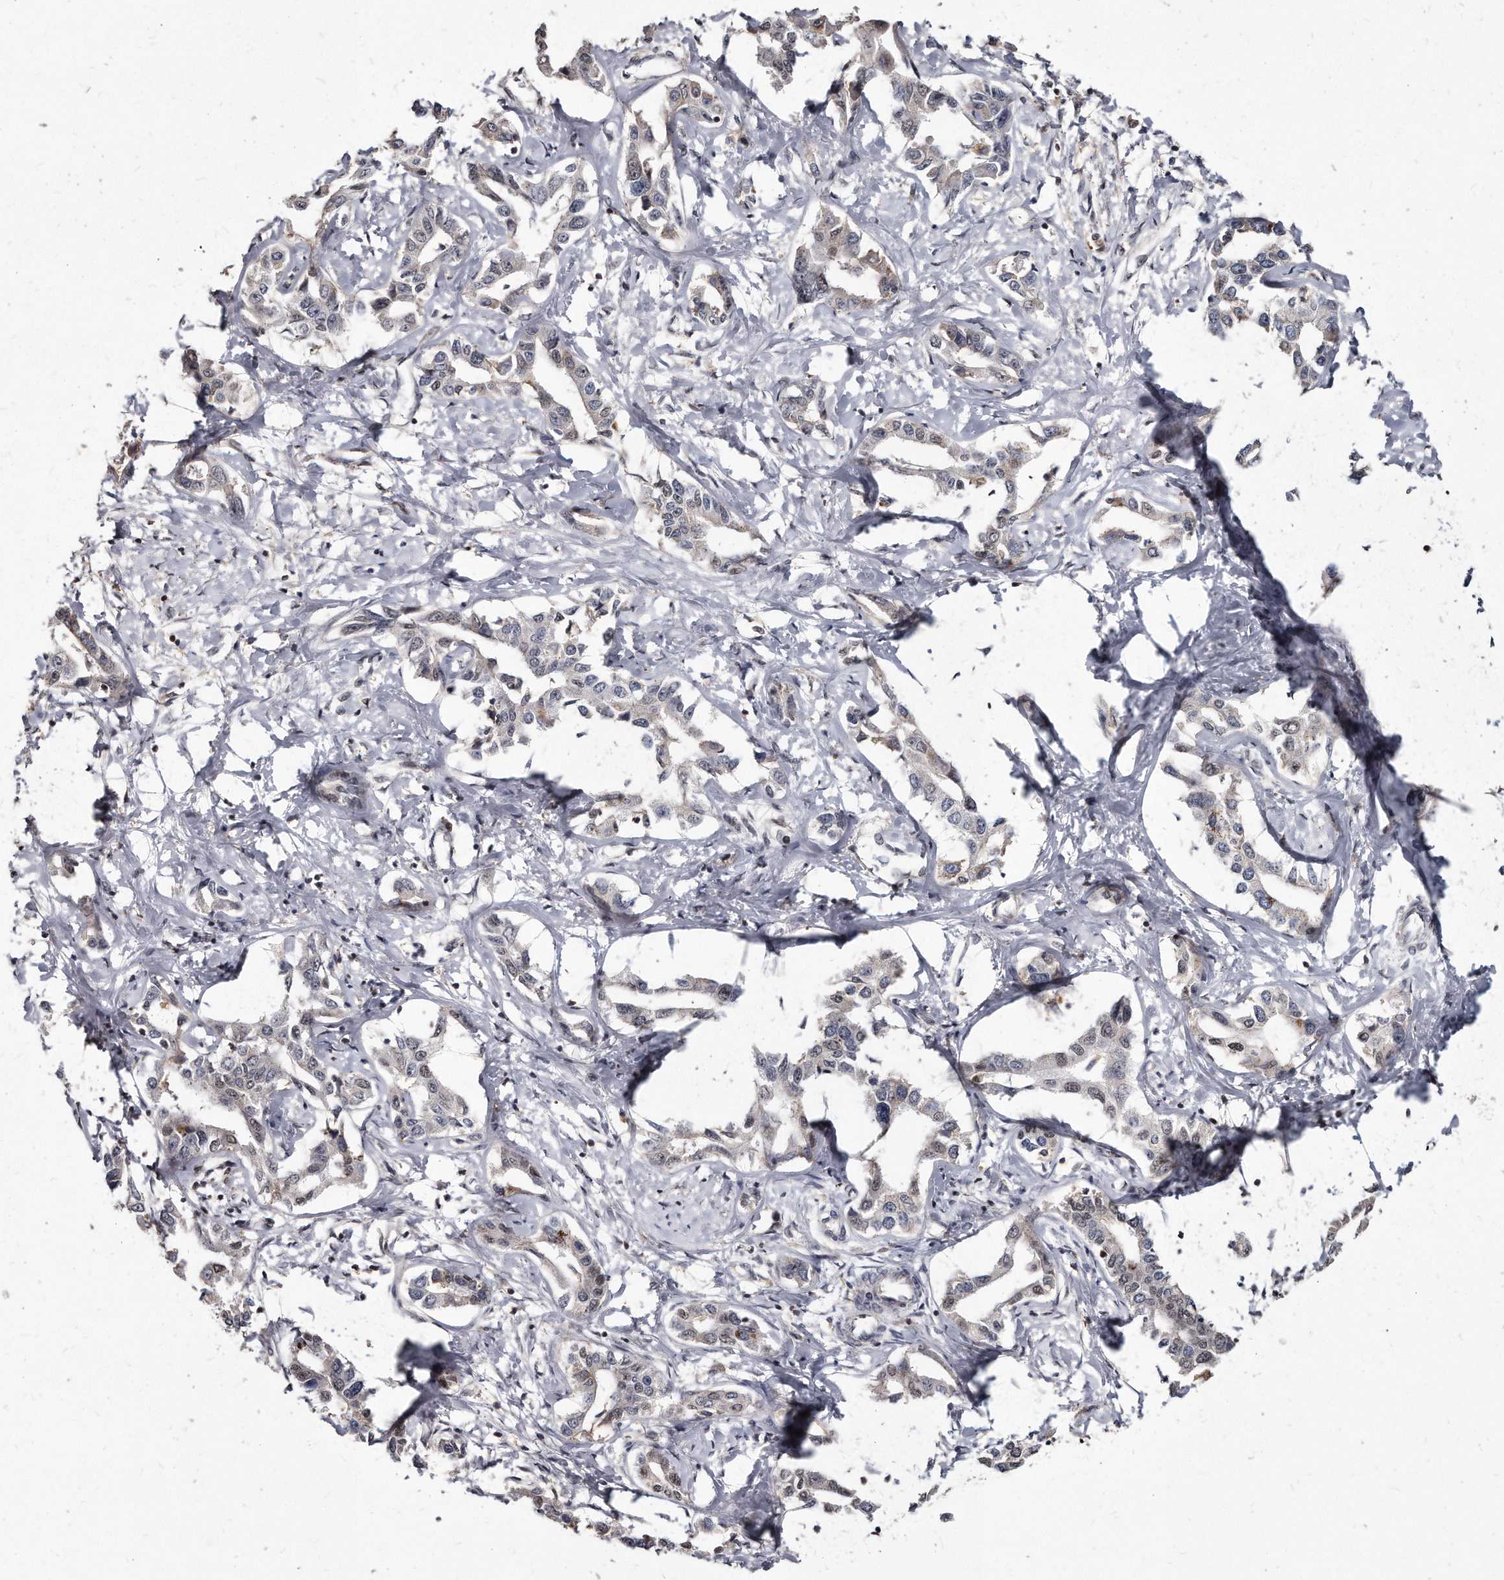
{"staining": {"intensity": "negative", "quantity": "none", "location": "none"}, "tissue": "liver cancer", "cell_type": "Tumor cells", "image_type": "cancer", "snomed": [{"axis": "morphology", "description": "Cholangiocarcinoma"}, {"axis": "topography", "description": "Liver"}], "caption": "DAB immunohistochemical staining of human liver cancer reveals no significant staining in tumor cells.", "gene": "KLHDC3", "patient": {"sex": "male", "age": 59}}